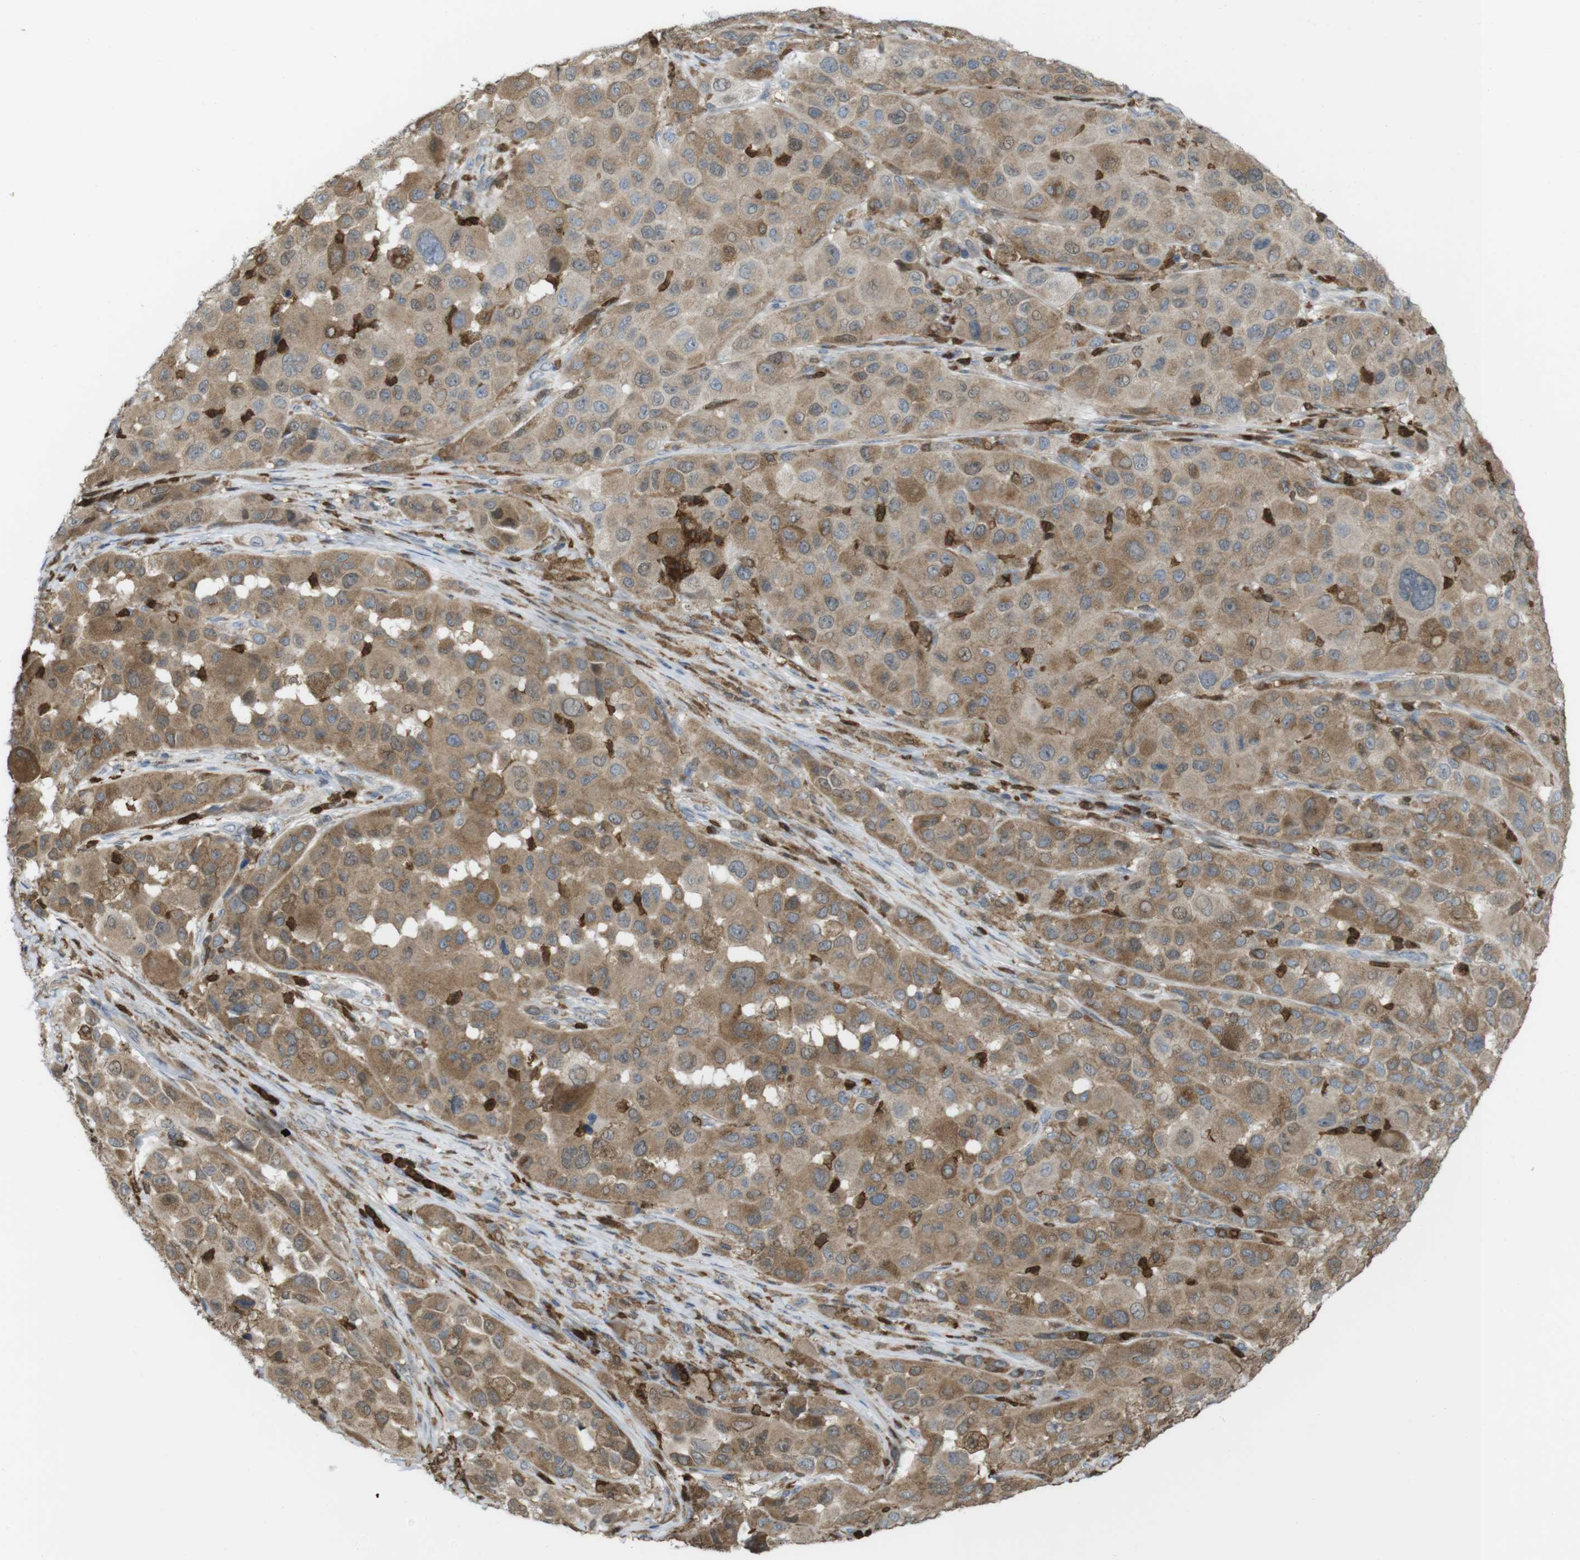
{"staining": {"intensity": "moderate", "quantity": ">75%", "location": "cytoplasmic/membranous"}, "tissue": "melanoma", "cell_type": "Tumor cells", "image_type": "cancer", "snomed": [{"axis": "morphology", "description": "Malignant melanoma, NOS"}, {"axis": "topography", "description": "Skin"}], "caption": "Immunohistochemical staining of melanoma shows medium levels of moderate cytoplasmic/membranous protein staining in approximately >75% of tumor cells.", "gene": "PRKCD", "patient": {"sex": "male", "age": 96}}